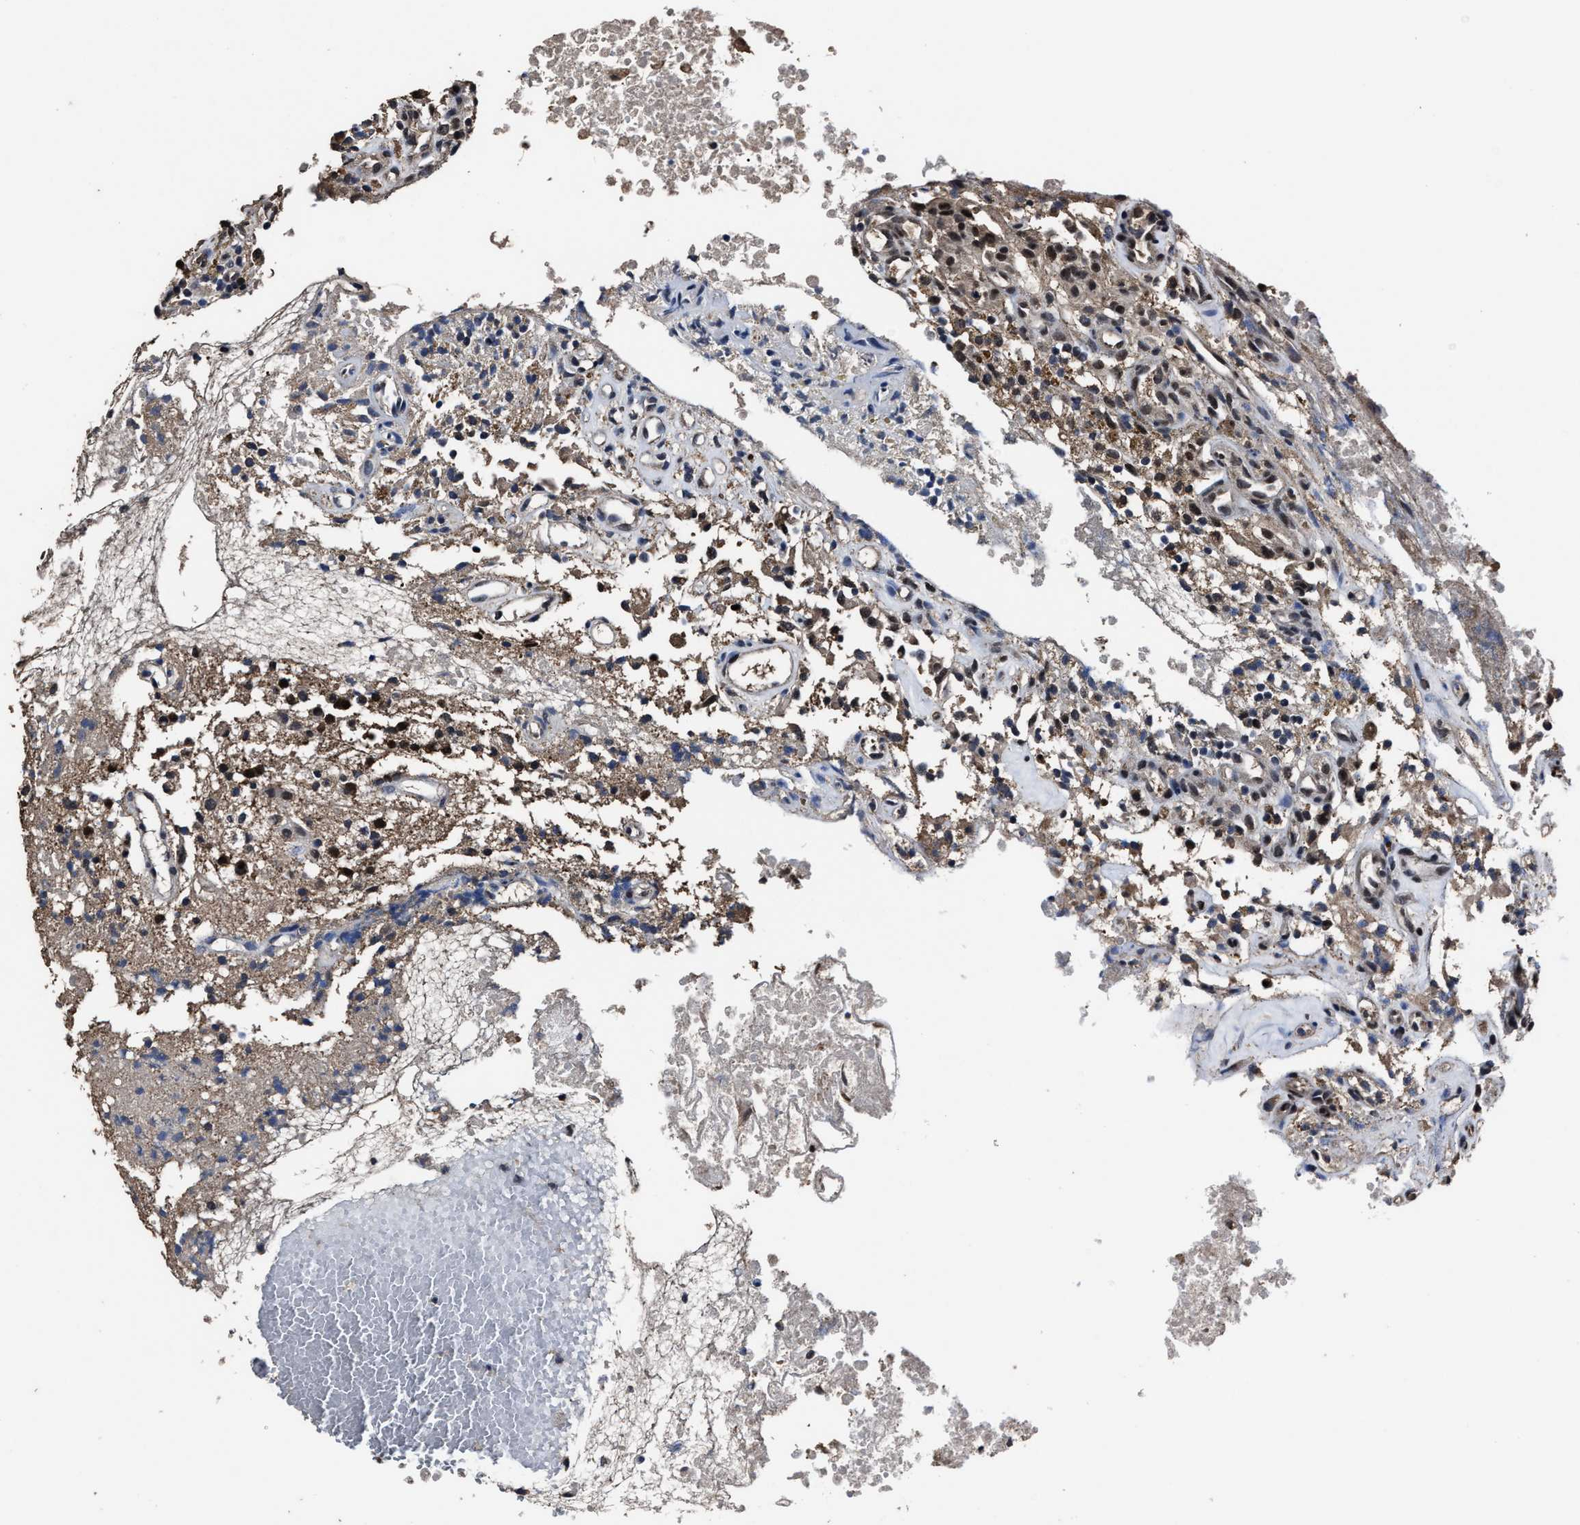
{"staining": {"intensity": "weak", "quantity": "25%-75%", "location": "nuclear"}, "tissue": "glioma", "cell_type": "Tumor cells", "image_type": "cancer", "snomed": [{"axis": "morphology", "description": "Glioma, malignant, High grade"}, {"axis": "topography", "description": "Brain"}], "caption": "A micrograph showing weak nuclear staining in about 25%-75% of tumor cells in glioma, as visualized by brown immunohistochemical staining.", "gene": "RSBN1L", "patient": {"sex": "female", "age": 59}}